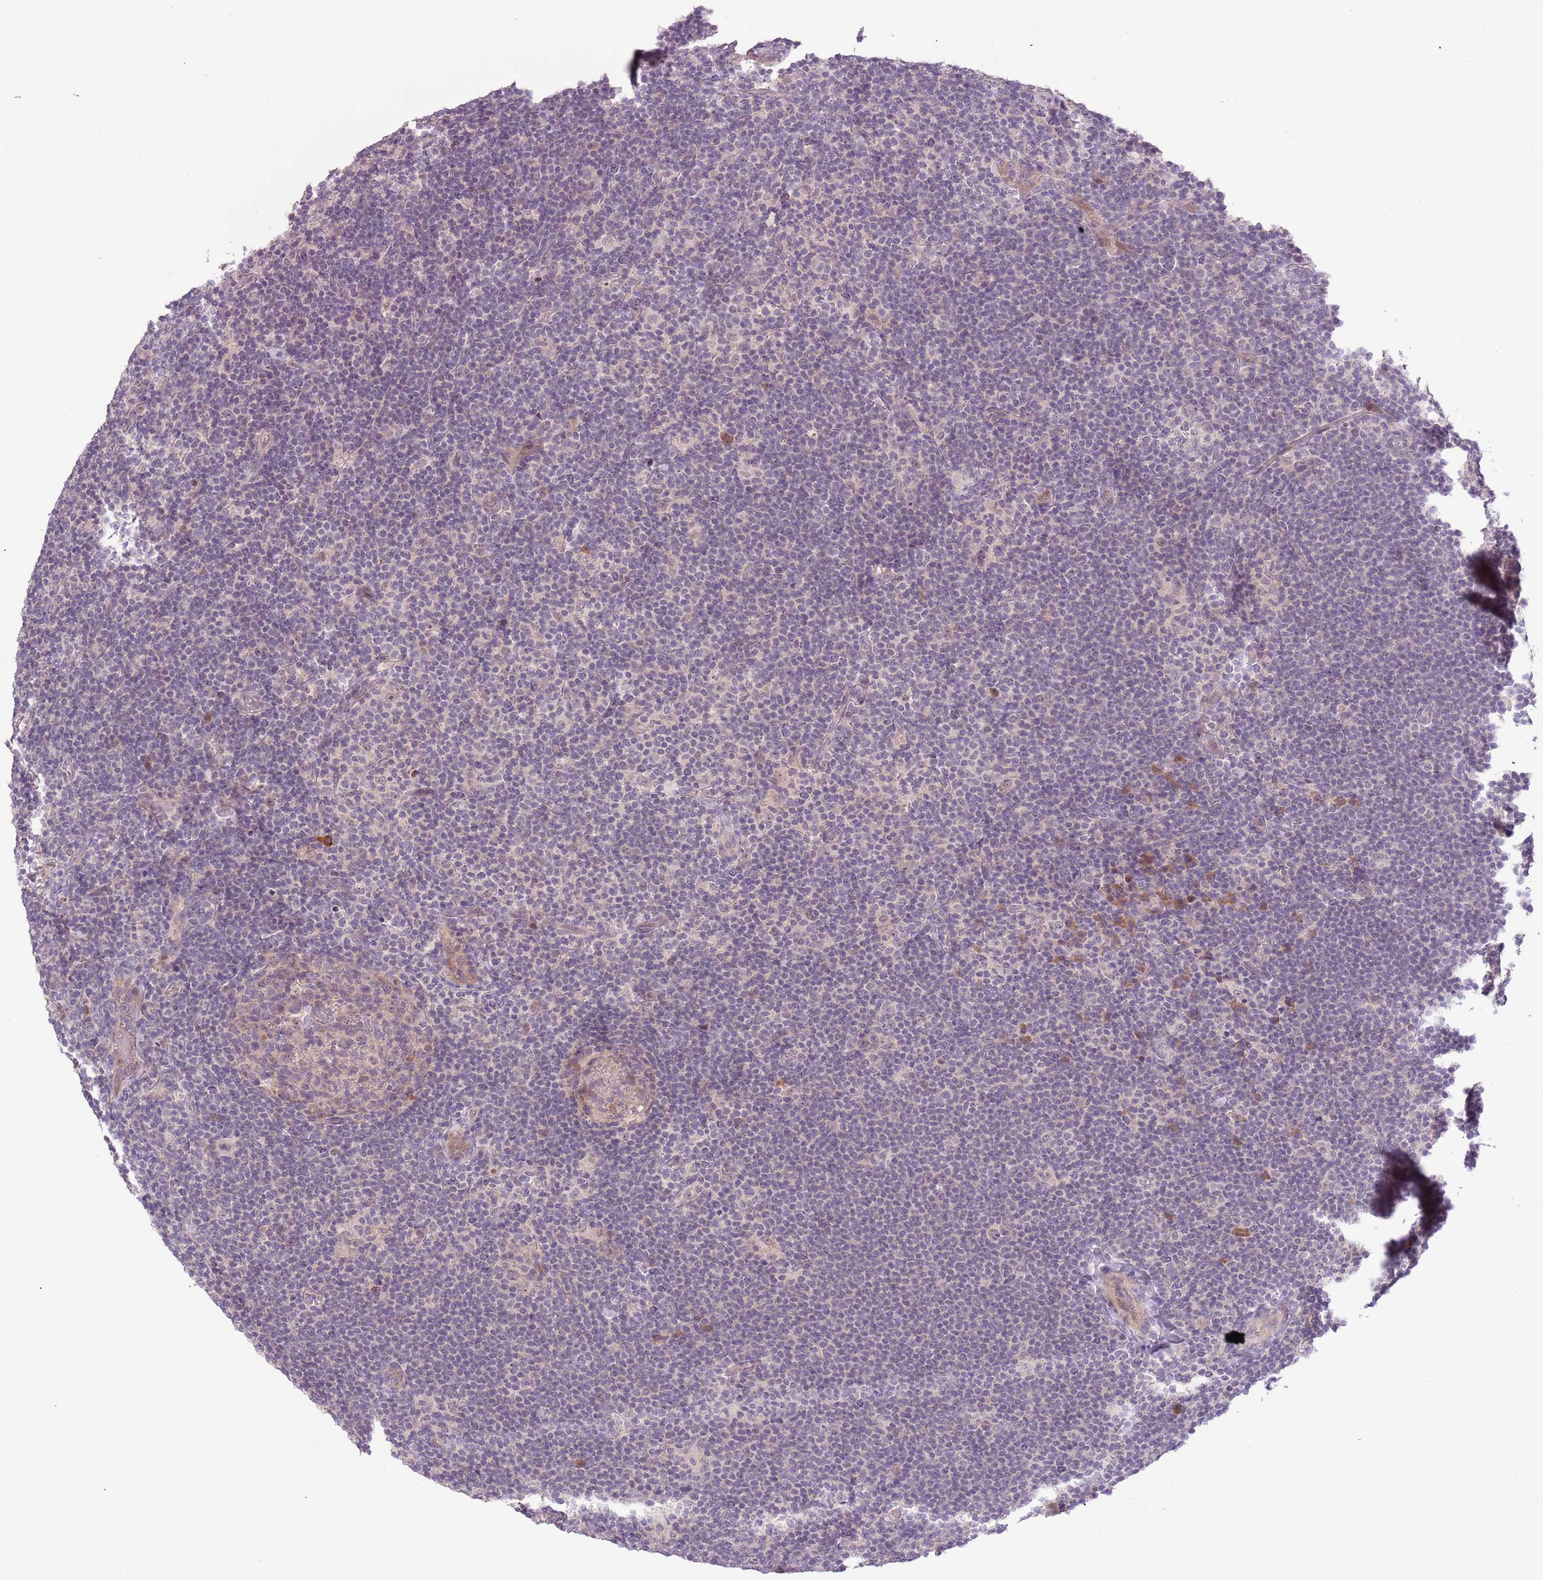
{"staining": {"intensity": "negative", "quantity": "none", "location": "none"}, "tissue": "lymphoma", "cell_type": "Tumor cells", "image_type": "cancer", "snomed": [{"axis": "morphology", "description": "Hodgkin's disease, NOS"}, {"axis": "topography", "description": "Lymph node"}], "caption": "The photomicrograph exhibits no significant expression in tumor cells of Hodgkin's disease. The staining was performed using DAB (3,3'-diaminobenzidine) to visualize the protein expression in brown, while the nuclei were stained in blue with hematoxylin (Magnification: 20x).", "gene": "SHROOM3", "patient": {"sex": "female", "age": 57}}